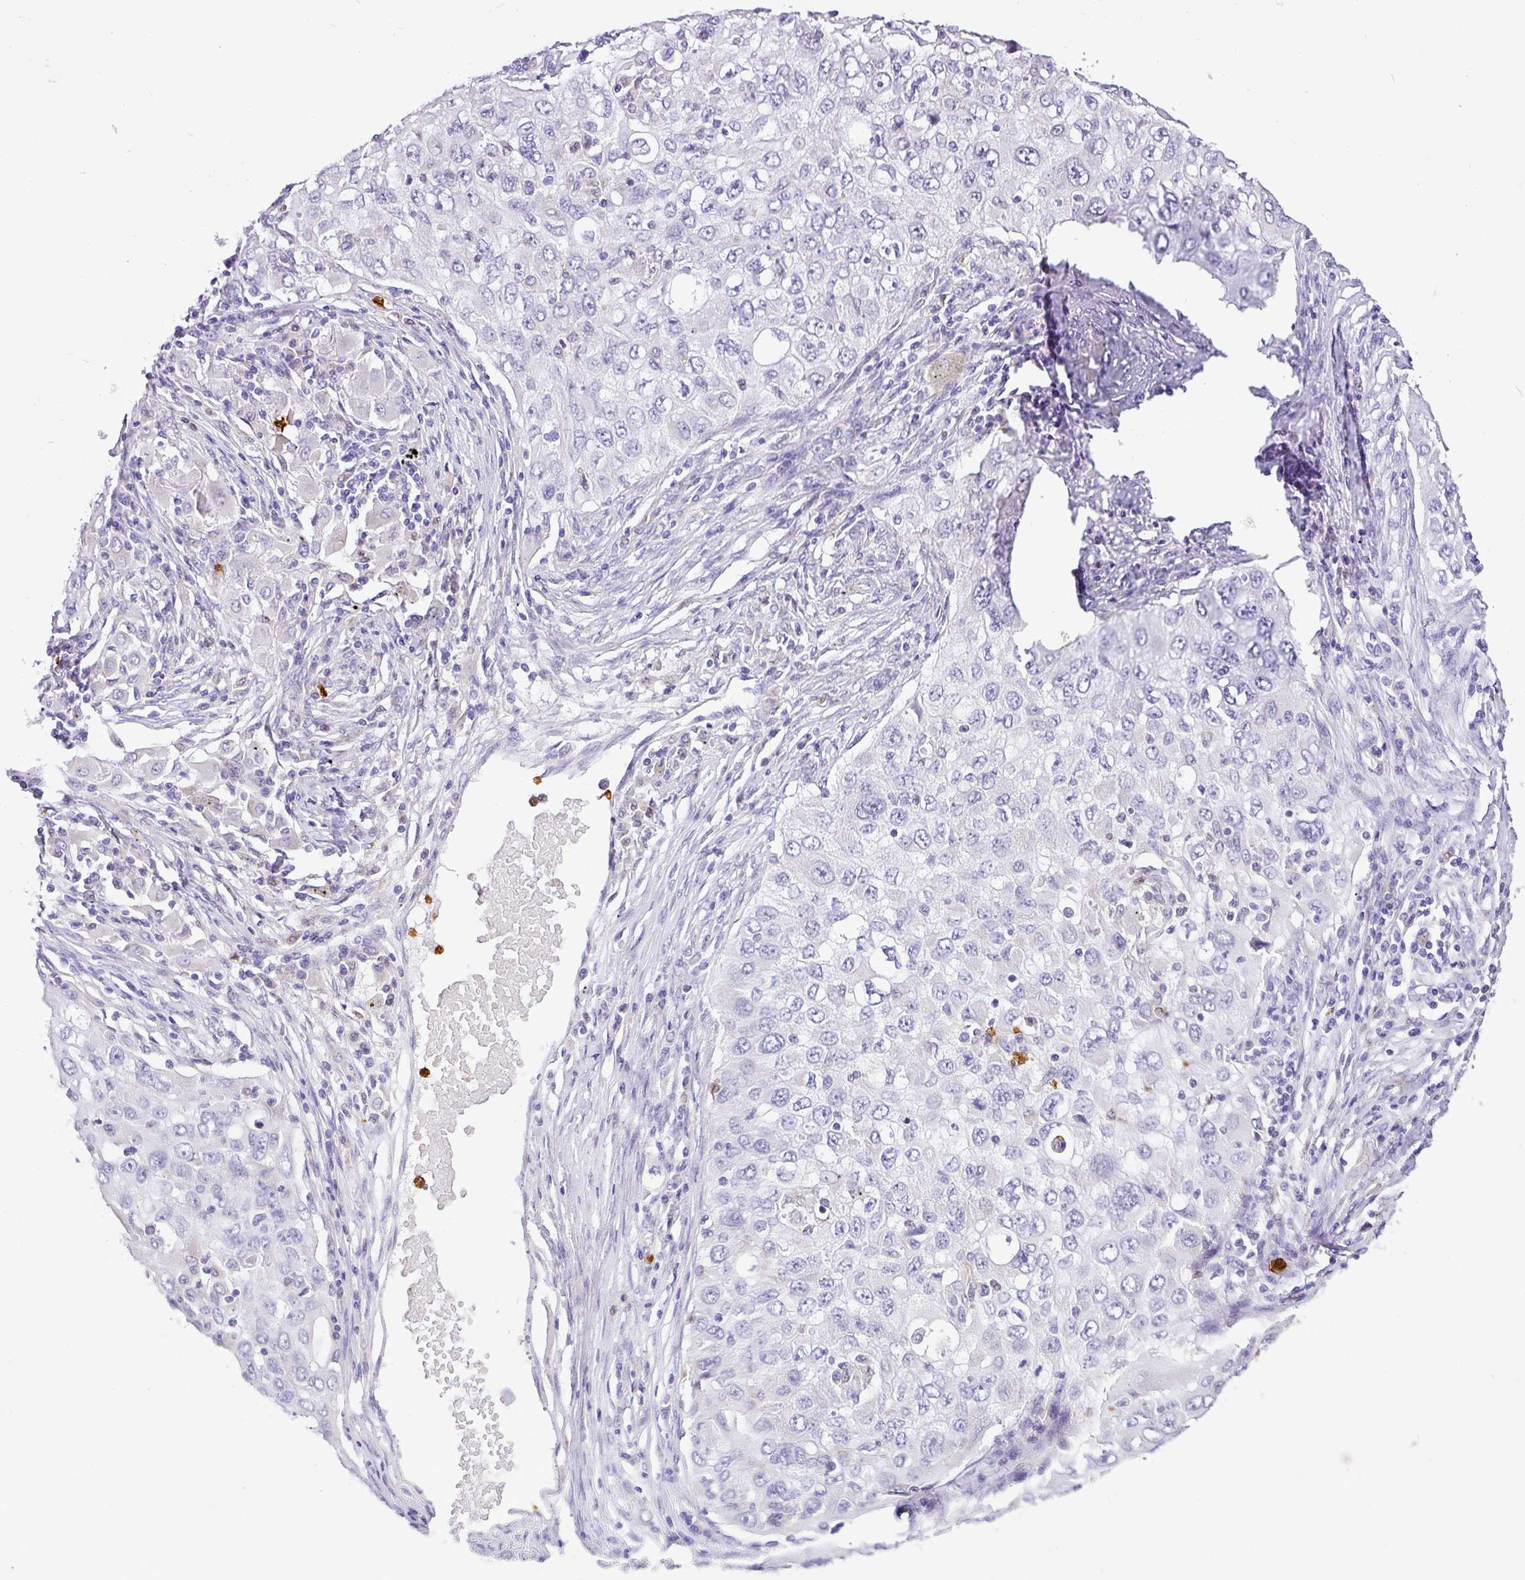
{"staining": {"intensity": "negative", "quantity": "none", "location": "none"}, "tissue": "lung cancer", "cell_type": "Tumor cells", "image_type": "cancer", "snomed": [{"axis": "morphology", "description": "Adenocarcinoma, NOS"}, {"axis": "morphology", "description": "Adenocarcinoma, metastatic, NOS"}, {"axis": "topography", "description": "Lymph node"}, {"axis": "topography", "description": "Lung"}], "caption": "DAB immunohistochemical staining of human lung cancer reveals no significant expression in tumor cells. (DAB (3,3'-diaminobenzidine) IHC visualized using brightfield microscopy, high magnification).", "gene": "SH2D3C", "patient": {"sex": "female", "age": 42}}